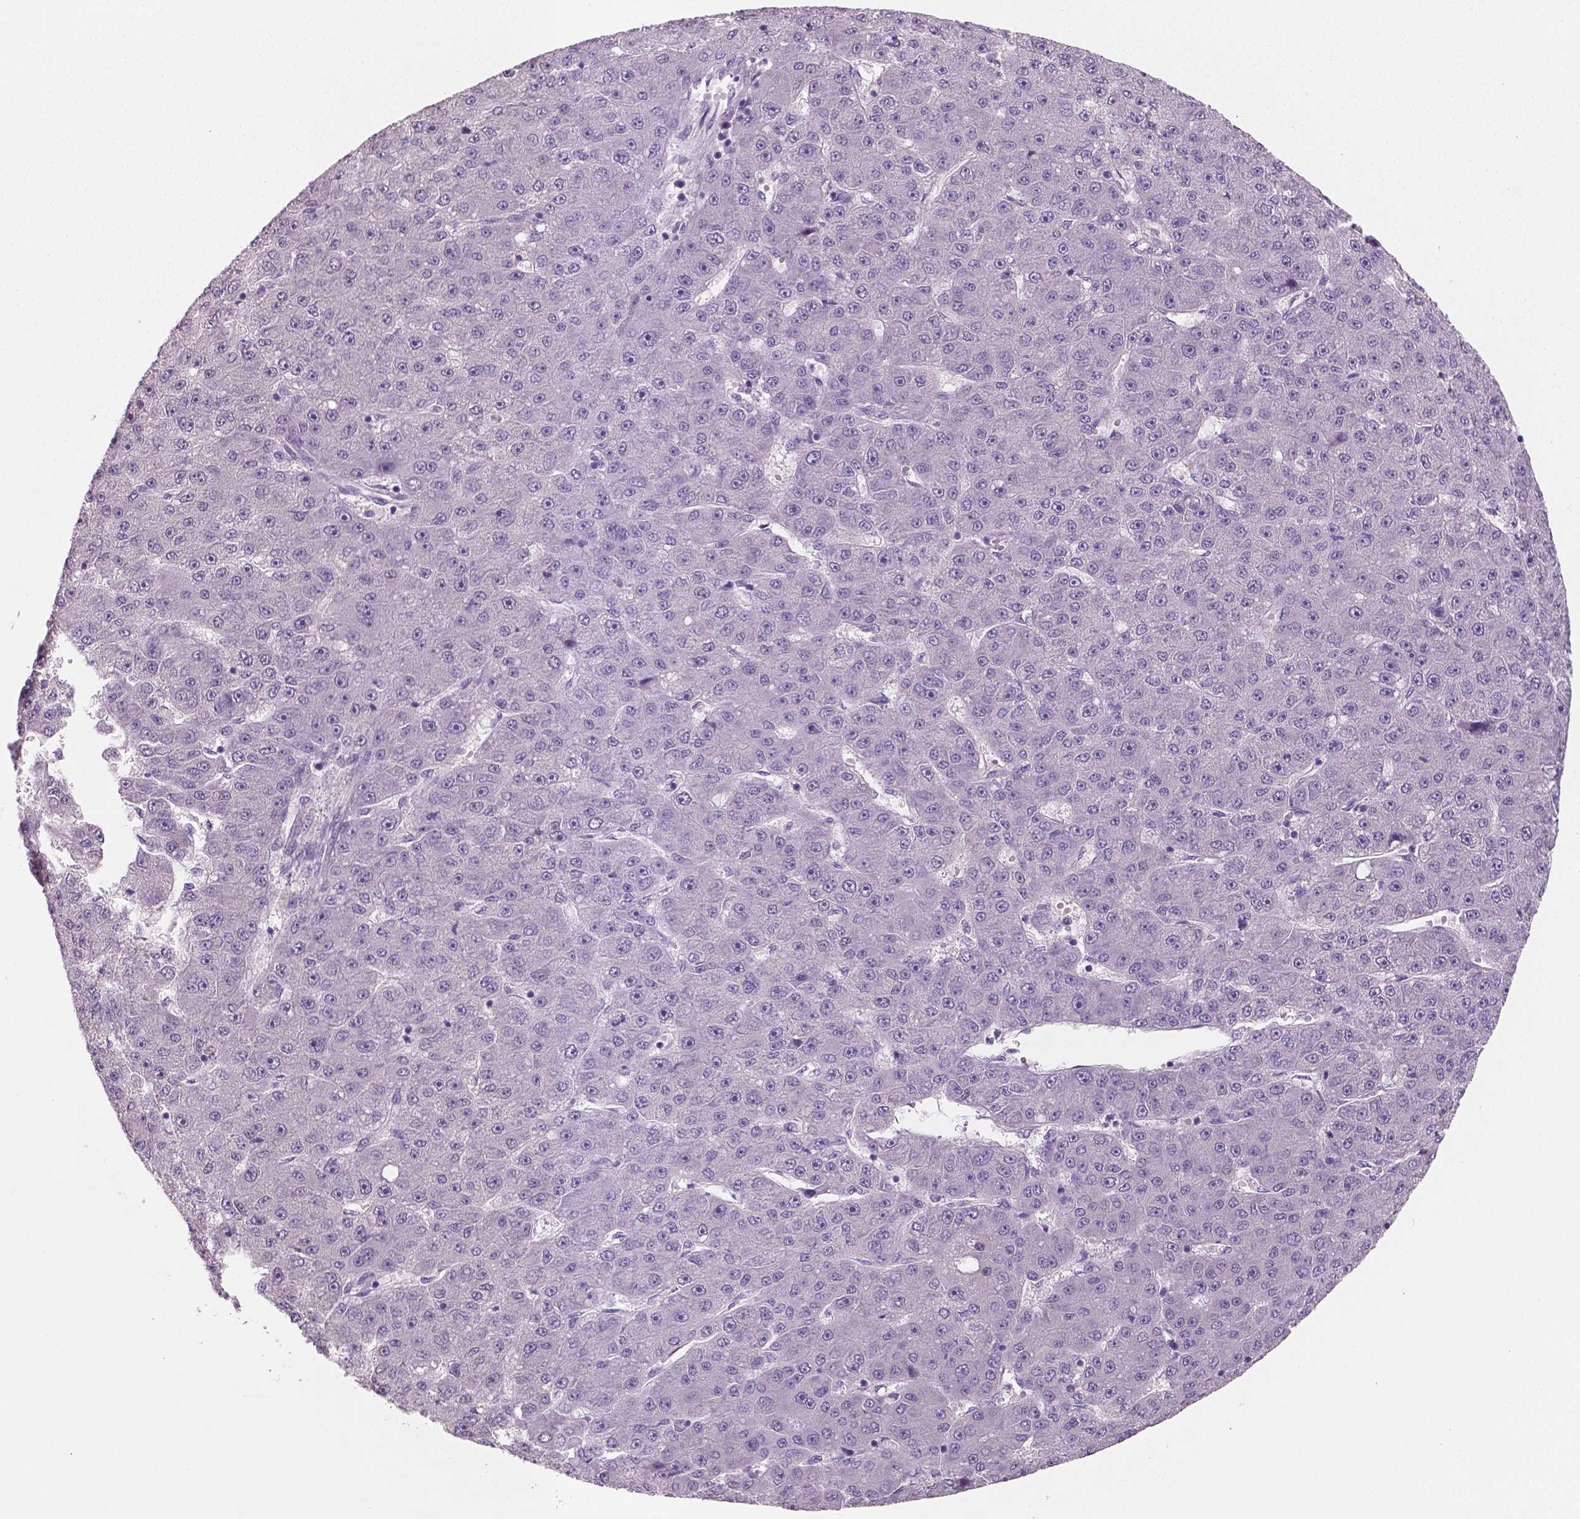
{"staining": {"intensity": "negative", "quantity": "none", "location": "none"}, "tissue": "liver cancer", "cell_type": "Tumor cells", "image_type": "cancer", "snomed": [{"axis": "morphology", "description": "Carcinoma, Hepatocellular, NOS"}, {"axis": "topography", "description": "Liver"}], "caption": "DAB immunohistochemical staining of liver cancer displays no significant staining in tumor cells.", "gene": "LSM14B", "patient": {"sex": "male", "age": 67}}